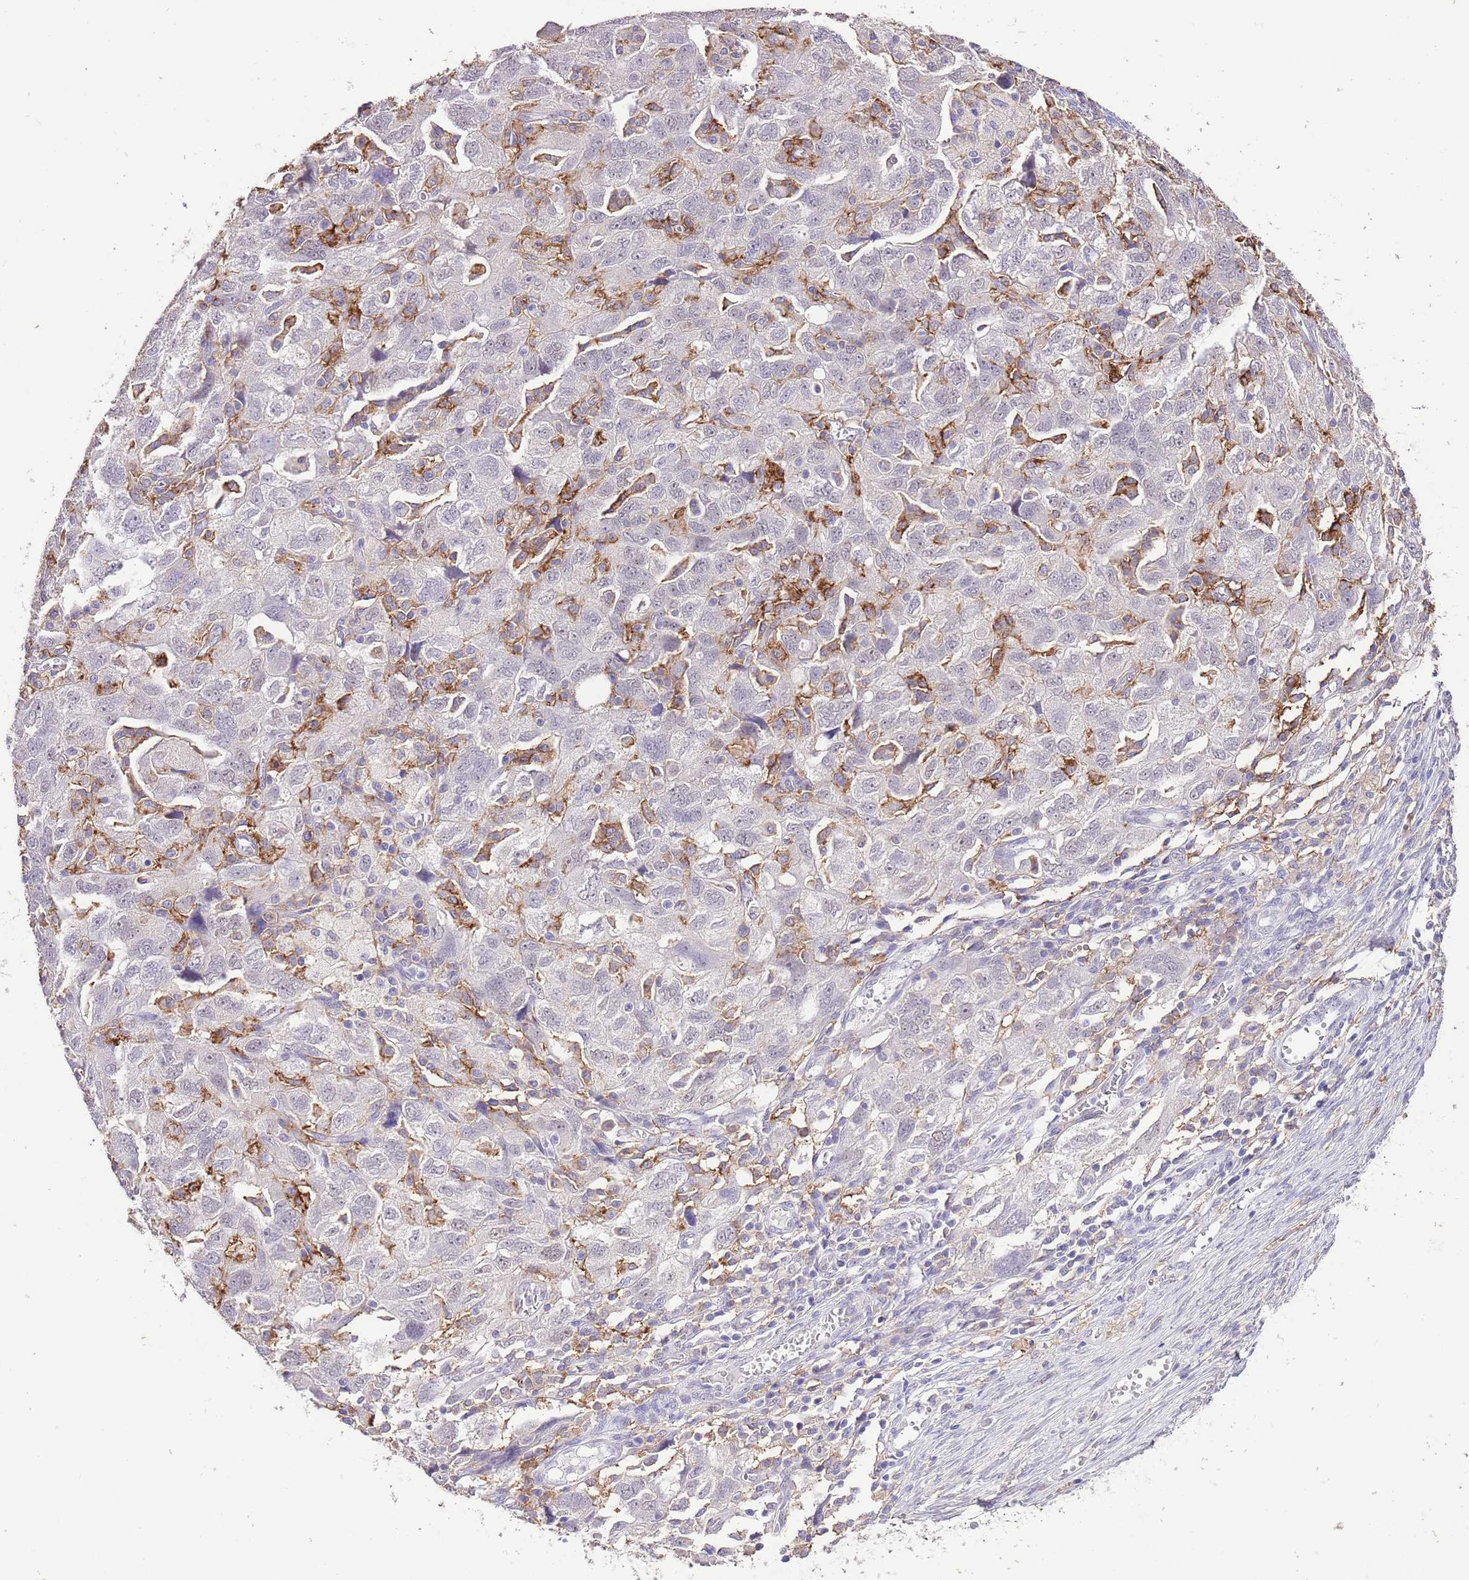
{"staining": {"intensity": "negative", "quantity": "none", "location": "none"}, "tissue": "ovarian cancer", "cell_type": "Tumor cells", "image_type": "cancer", "snomed": [{"axis": "morphology", "description": "Carcinoma, NOS"}, {"axis": "morphology", "description": "Cystadenocarcinoma, serous, NOS"}, {"axis": "topography", "description": "Ovary"}], "caption": "Tumor cells show no significant positivity in ovarian cancer.", "gene": "IZUMO4", "patient": {"sex": "female", "age": 69}}